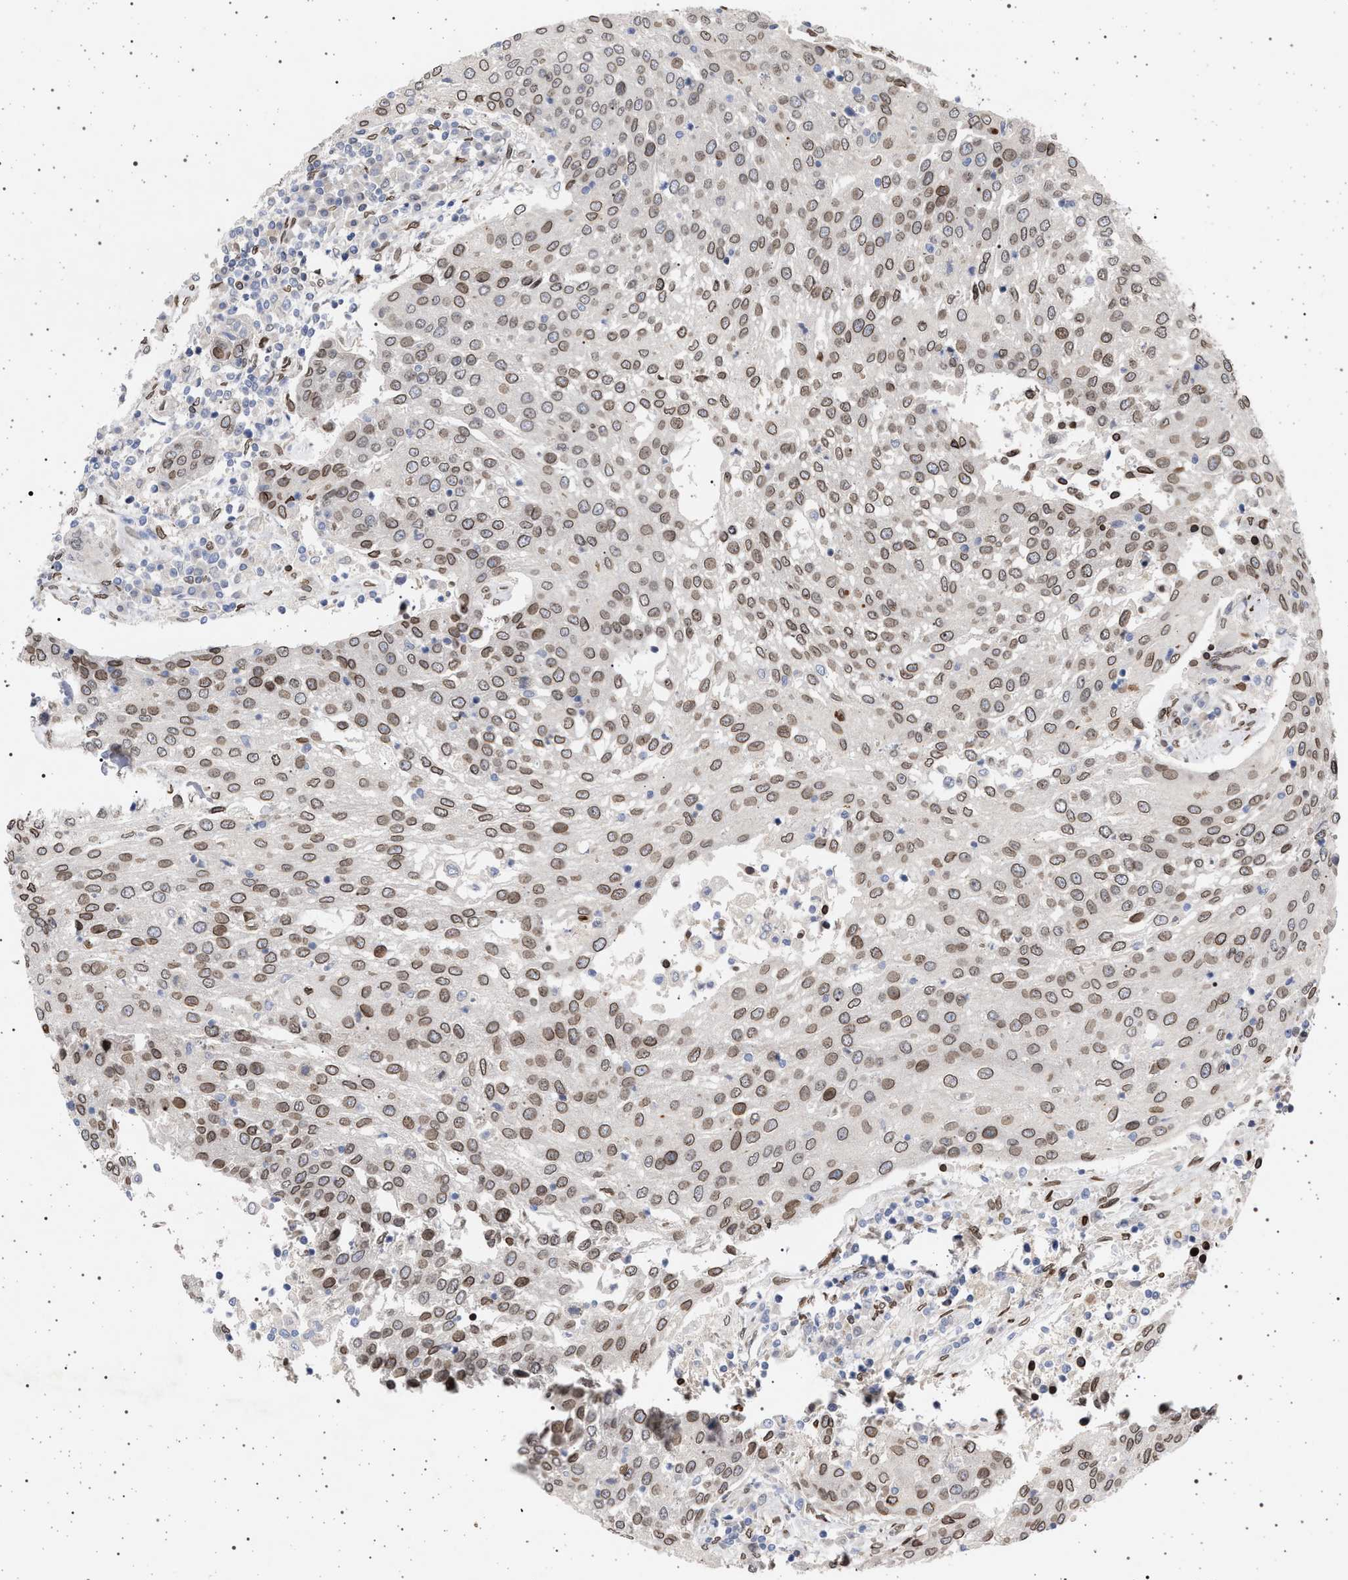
{"staining": {"intensity": "moderate", "quantity": ">75%", "location": "cytoplasmic/membranous,nuclear"}, "tissue": "urothelial cancer", "cell_type": "Tumor cells", "image_type": "cancer", "snomed": [{"axis": "morphology", "description": "Urothelial carcinoma, High grade"}, {"axis": "topography", "description": "Urinary bladder"}], "caption": "Tumor cells display medium levels of moderate cytoplasmic/membranous and nuclear expression in approximately >75% of cells in human high-grade urothelial carcinoma.", "gene": "ING2", "patient": {"sex": "female", "age": 85}}